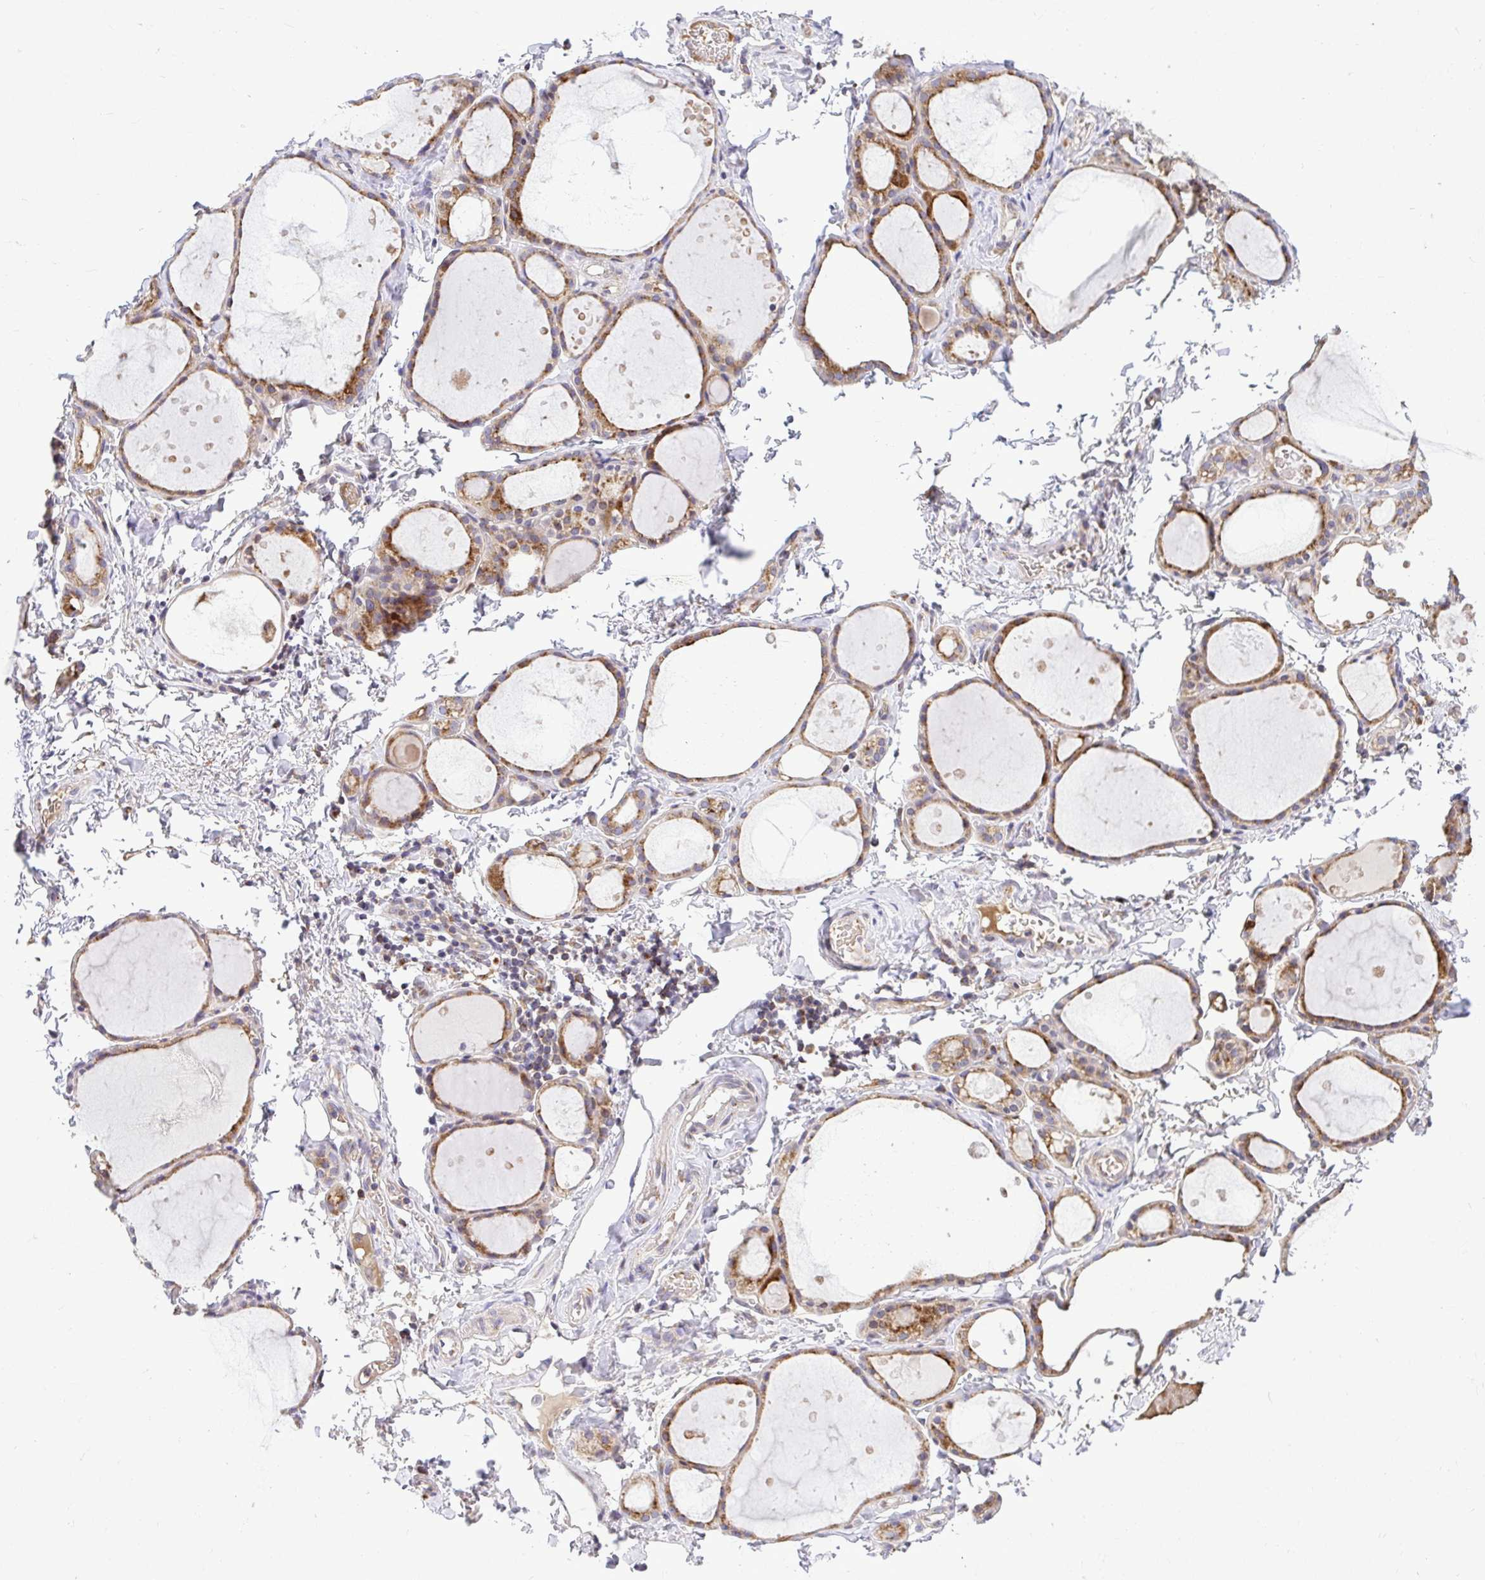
{"staining": {"intensity": "strong", "quantity": ">75%", "location": "cytoplasmic/membranous"}, "tissue": "thyroid gland", "cell_type": "Glandular cells", "image_type": "normal", "snomed": [{"axis": "morphology", "description": "Normal tissue, NOS"}, {"axis": "topography", "description": "Thyroid gland"}], "caption": "Glandular cells display strong cytoplasmic/membranous staining in approximately >75% of cells in unremarkable thyroid gland. (Stains: DAB (3,3'-diaminobenzidine) in brown, nuclei in blue, Microscopy: brightfield microscopy at high magnification).", "gene": "VTI1B", "patient": {"sex": "male", "age": 68}}